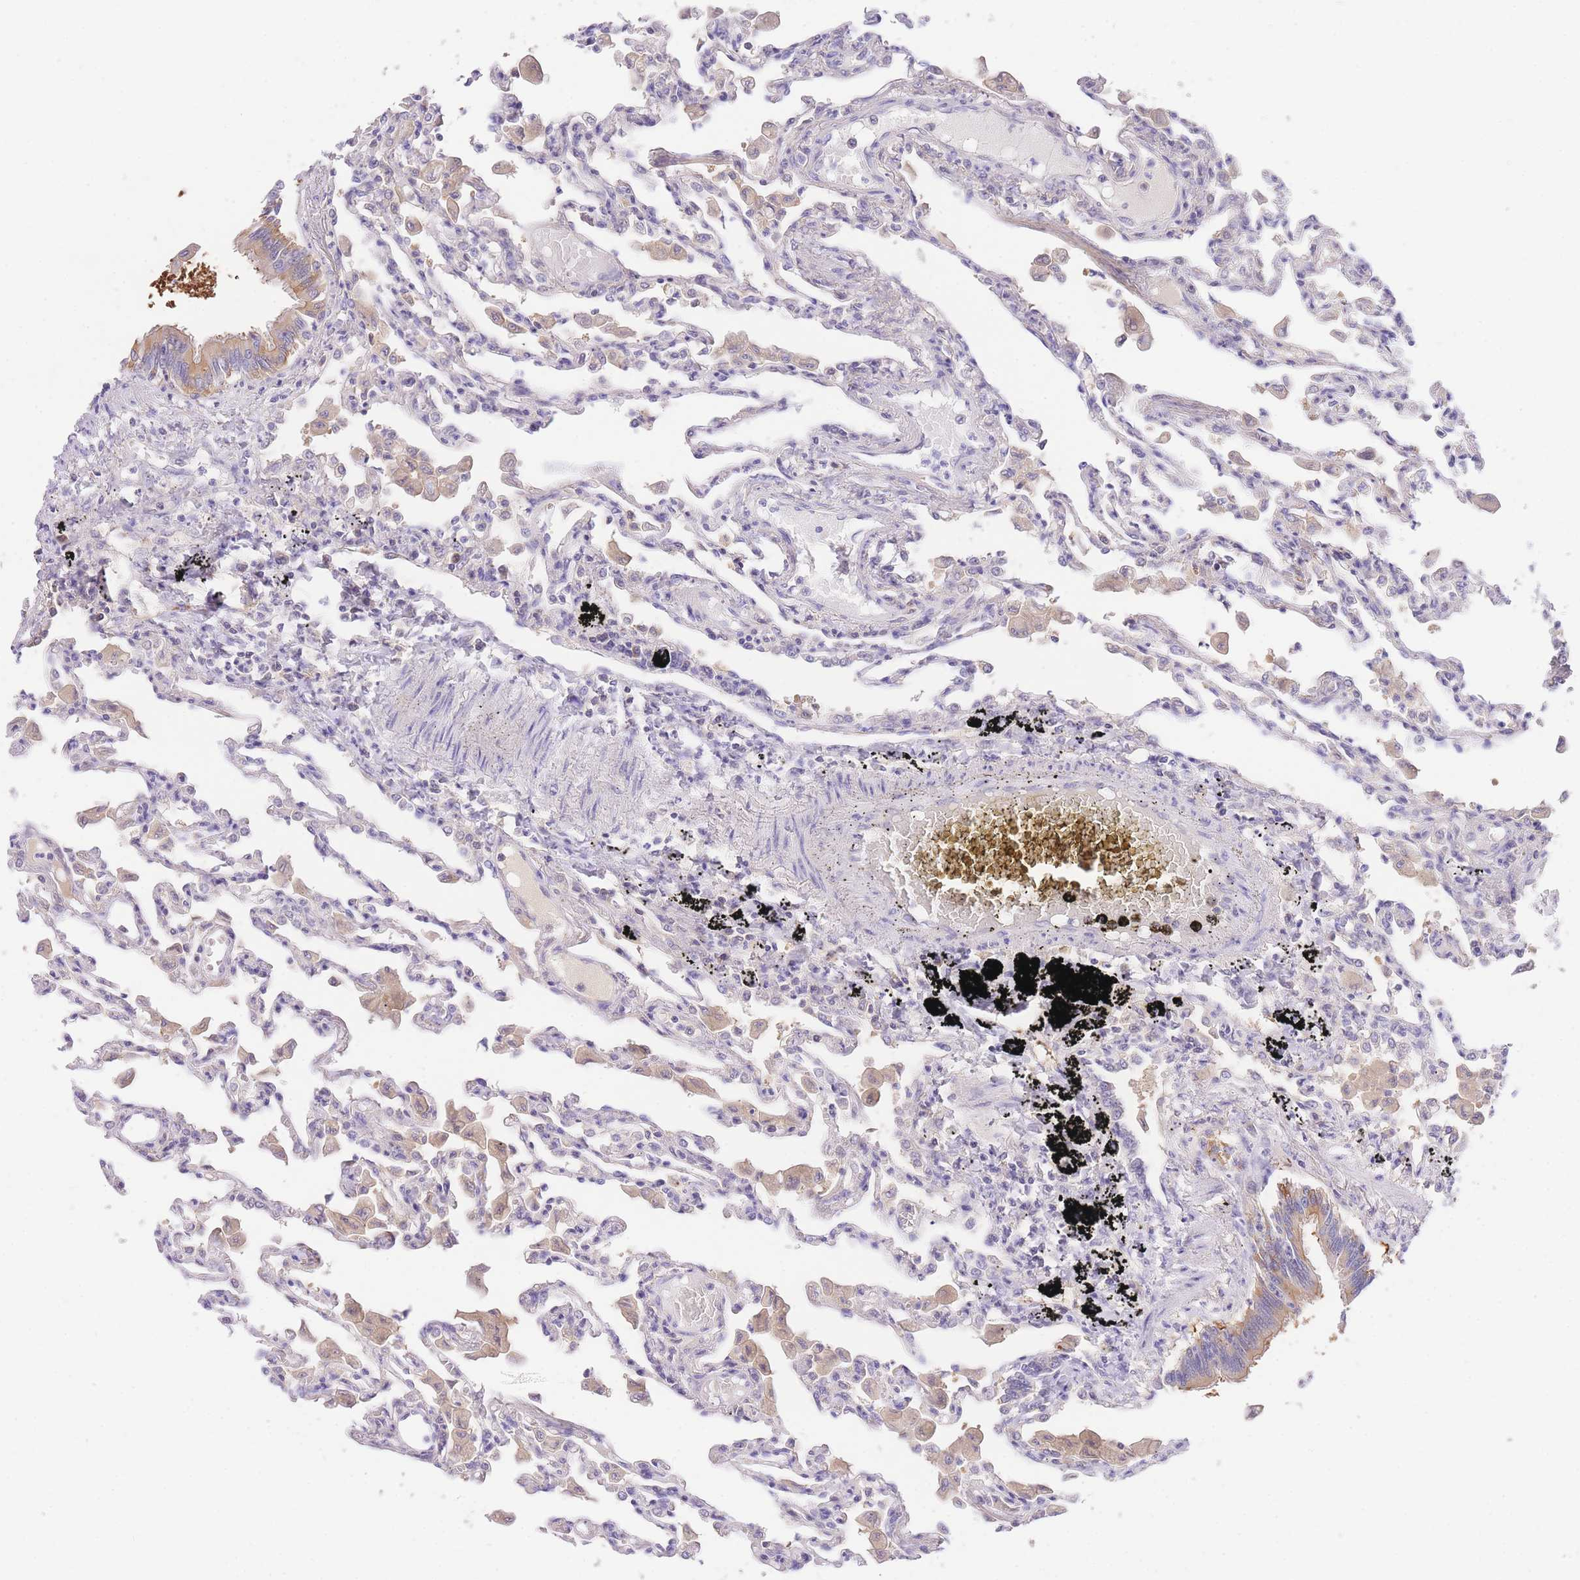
{"staining": {"intensity": "negative", "quantity": "none", "location": "none"}, "tissue": "lung", "cell_type": "Alveolar cells", "image_type": "normal", "snomed": [{"axis": "morphology", "description": "Normal tissue, NOS"}, {"axis": "topography", "description": "Bronchus"}, {"axis": "topography", "description": "Lung"}], "caption": "Immunohistochemistry histopathology image of normal human lung stained for a protein (brown), which shows no positivity in alveolar cells.", "gene": "LIPH", "patient": {"sex": "female", "age": 49}}